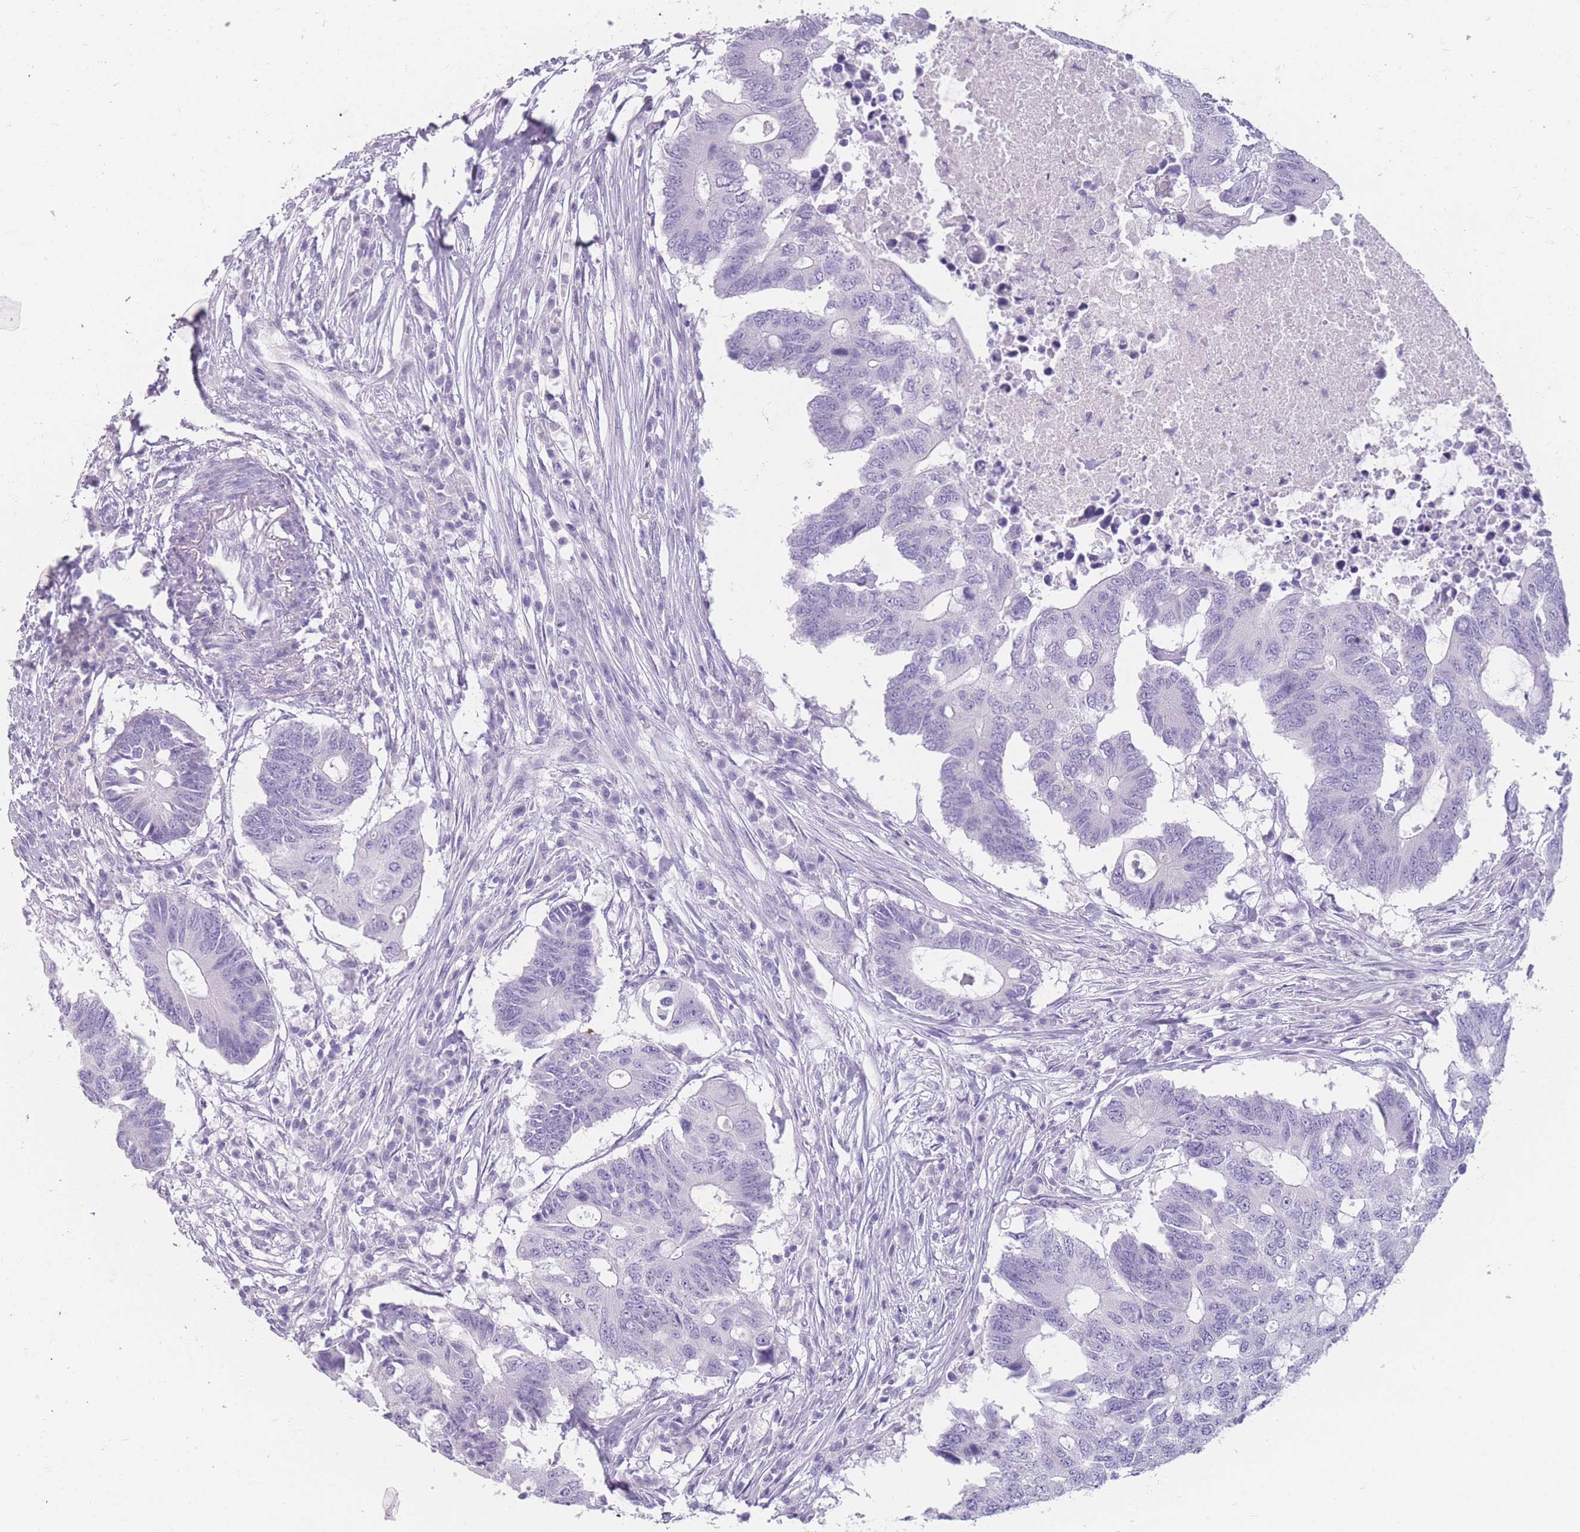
{"staining": {"intensity": "negative", "quantity": "none", "location": "none"}, "tissue": "colorectal cancer", "cell_type": "Tumor cells", "image_type": "cancer", "snomed": [{"axis": "morphology", "description": "Adenocarcinoma, NOS"}, {"axis": "topography", "description": "Colon"}], "caption": "Image shows no protein positivity in tumor cells of adenocarcinoma (colorectal) tissue. (DAB immunohistochemistry visualized using brightfield microscopy, high magnification).", "gene": "CCNO", "patient": {"sex": "male", "age": 71}}